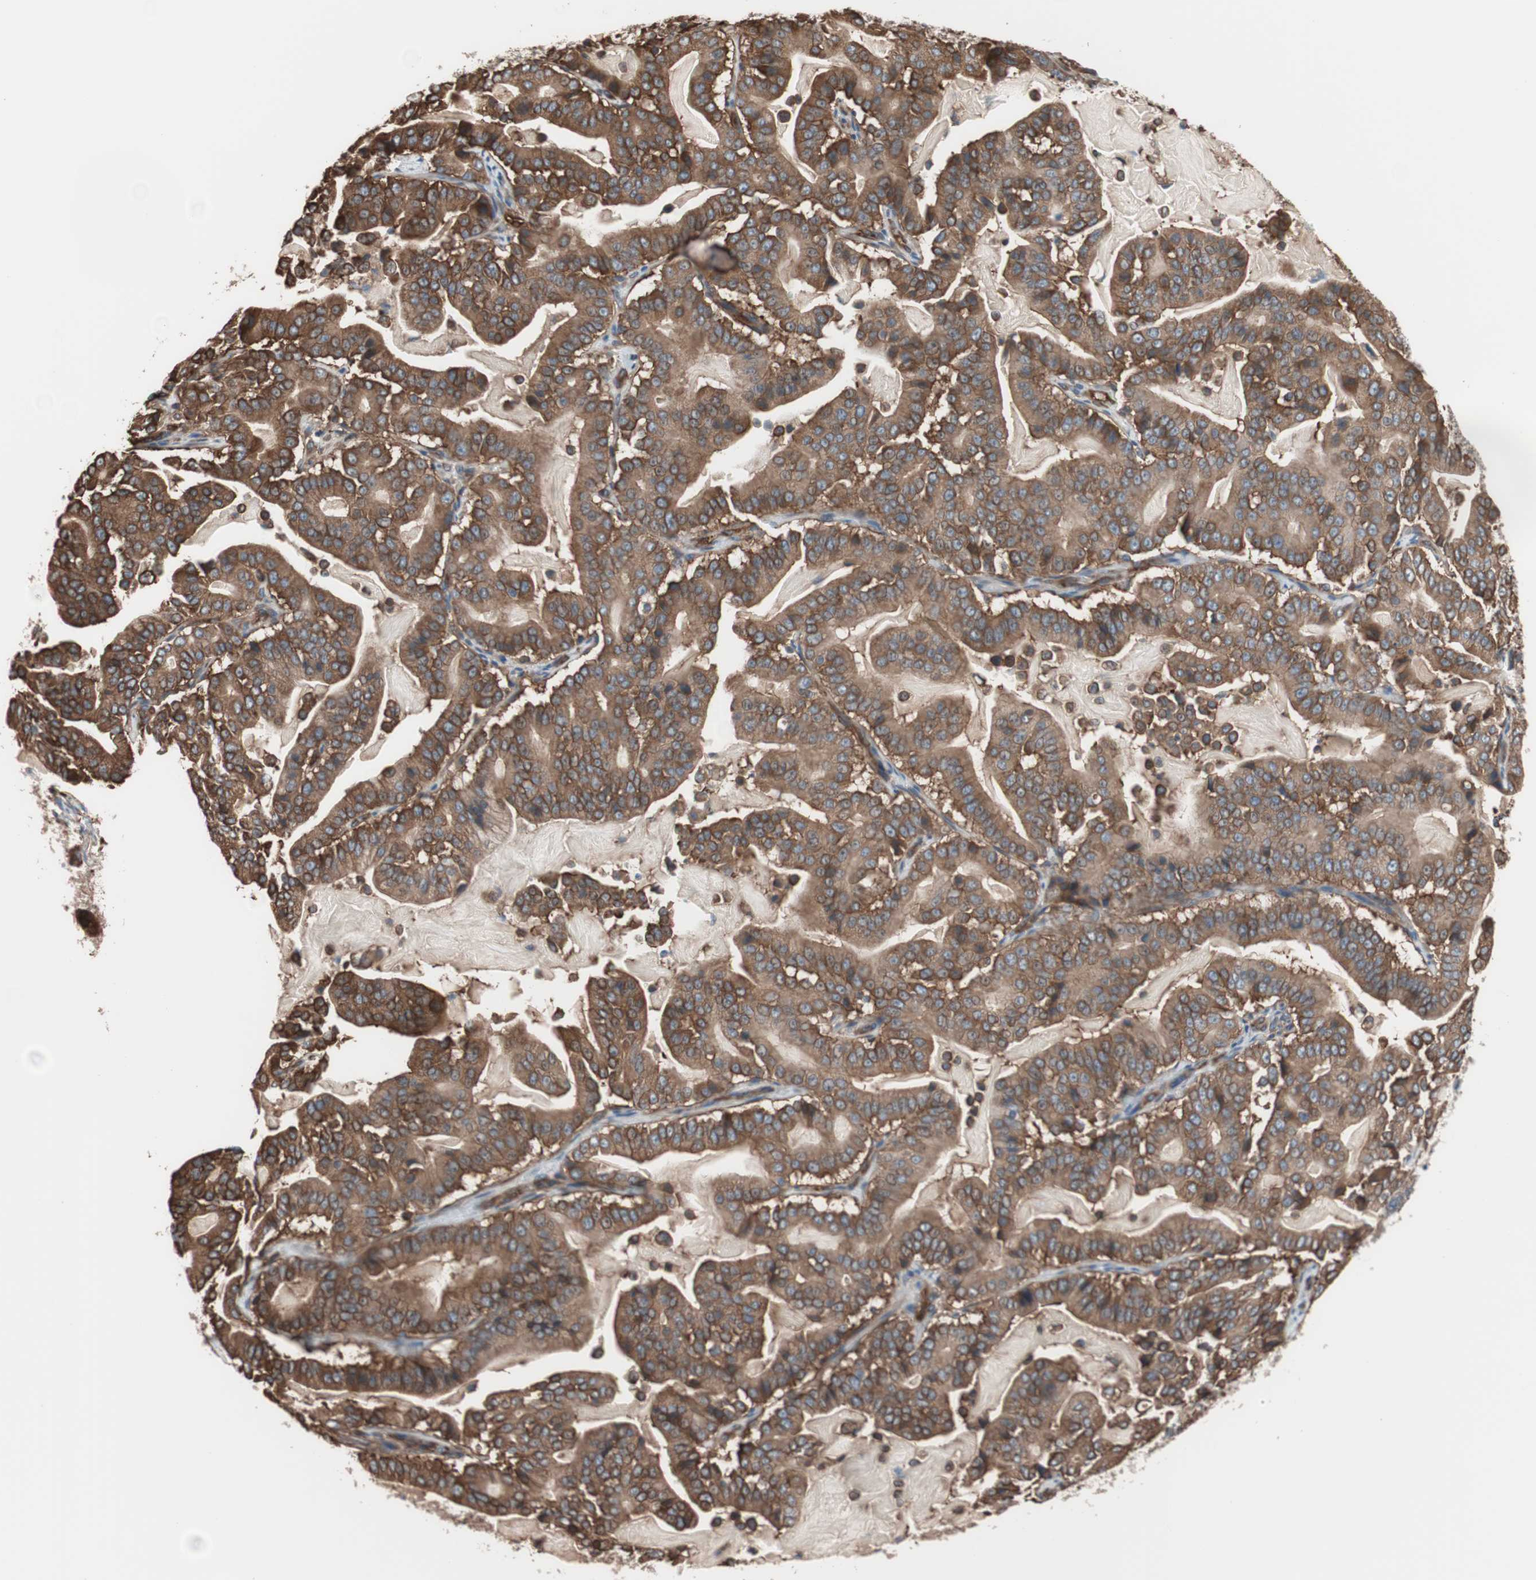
{"staining": {"intensity": "strong", "quantity": ">75%", "location": "cytoplasmic/membranous"}, "tissue": "pancreatic cancer", "cell_type": "Tumor cells", "image_type": "cancer", "snomed": [{"axis": "morphology", "description": "Adenocarcinoma, NOS"}, {"axis": "topography", "description": "Pancreas"}], "caption": "A high amount of strong cytoplasmic/membranous expression is identified in about >75% of tumor cells in pancreatic adenocarcinoma tissue.", "gene": "GPSM2", "patient": {"sex": "male", "age": 63}}